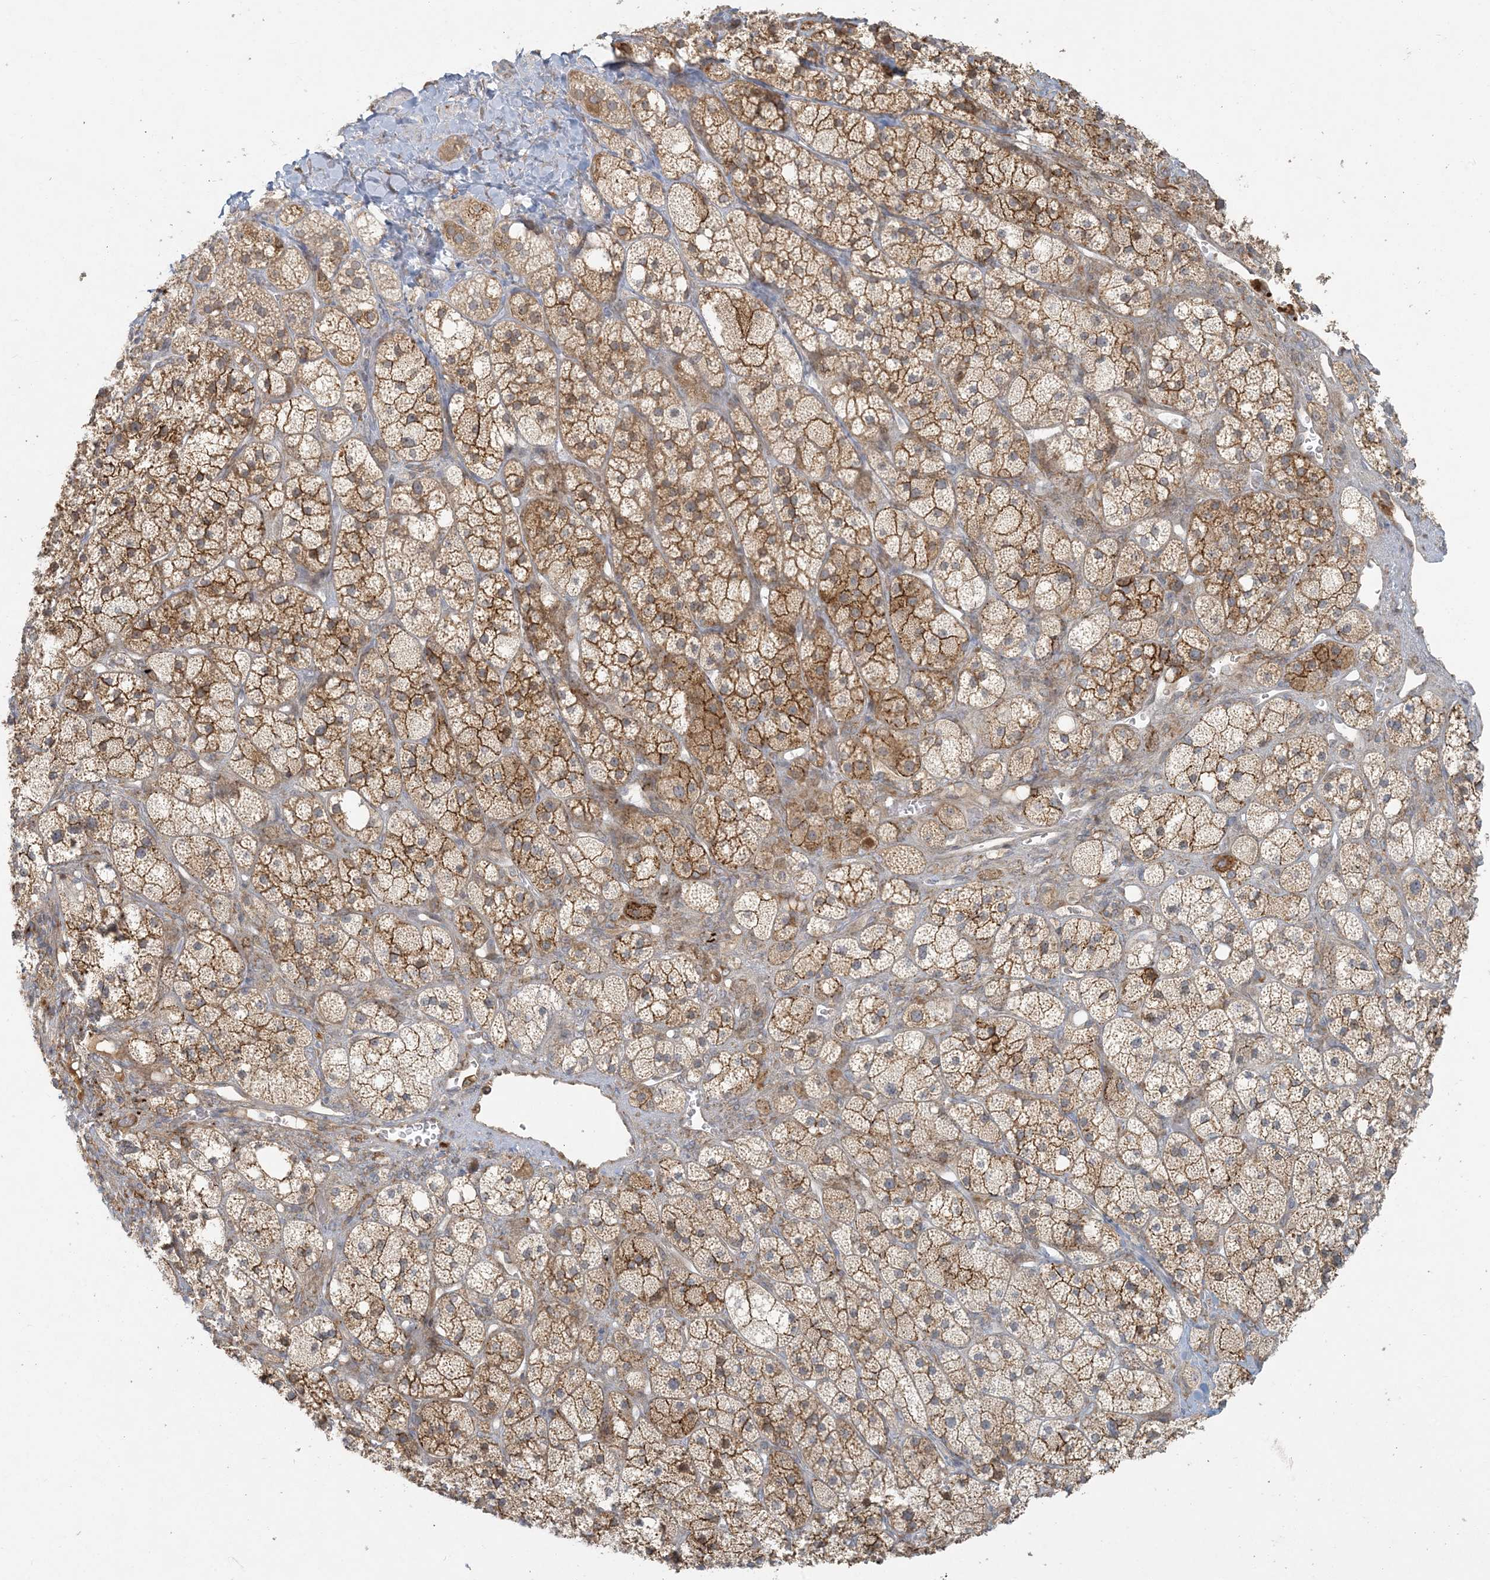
{"staining": {"intensity": "moderate", "quantity": ">75%", "location": "cytoplasmic/membranous"}, "tissue": "adrenal gland", "cell_type": "Glandular cells", "image_type": "normal", "snomed": [{"axis": "morphology", "description": "Normal tissue, NOS"}, {"axis": "topography", "description": "Adrenal gland"}], "caption": "A brown stain highlights moderate cytoplasmic/membranous staining of a protein in glandular cells of benign human adrenal gland.", "gene": "HACL1", "patient": {"sex": "male", "age": 61}}